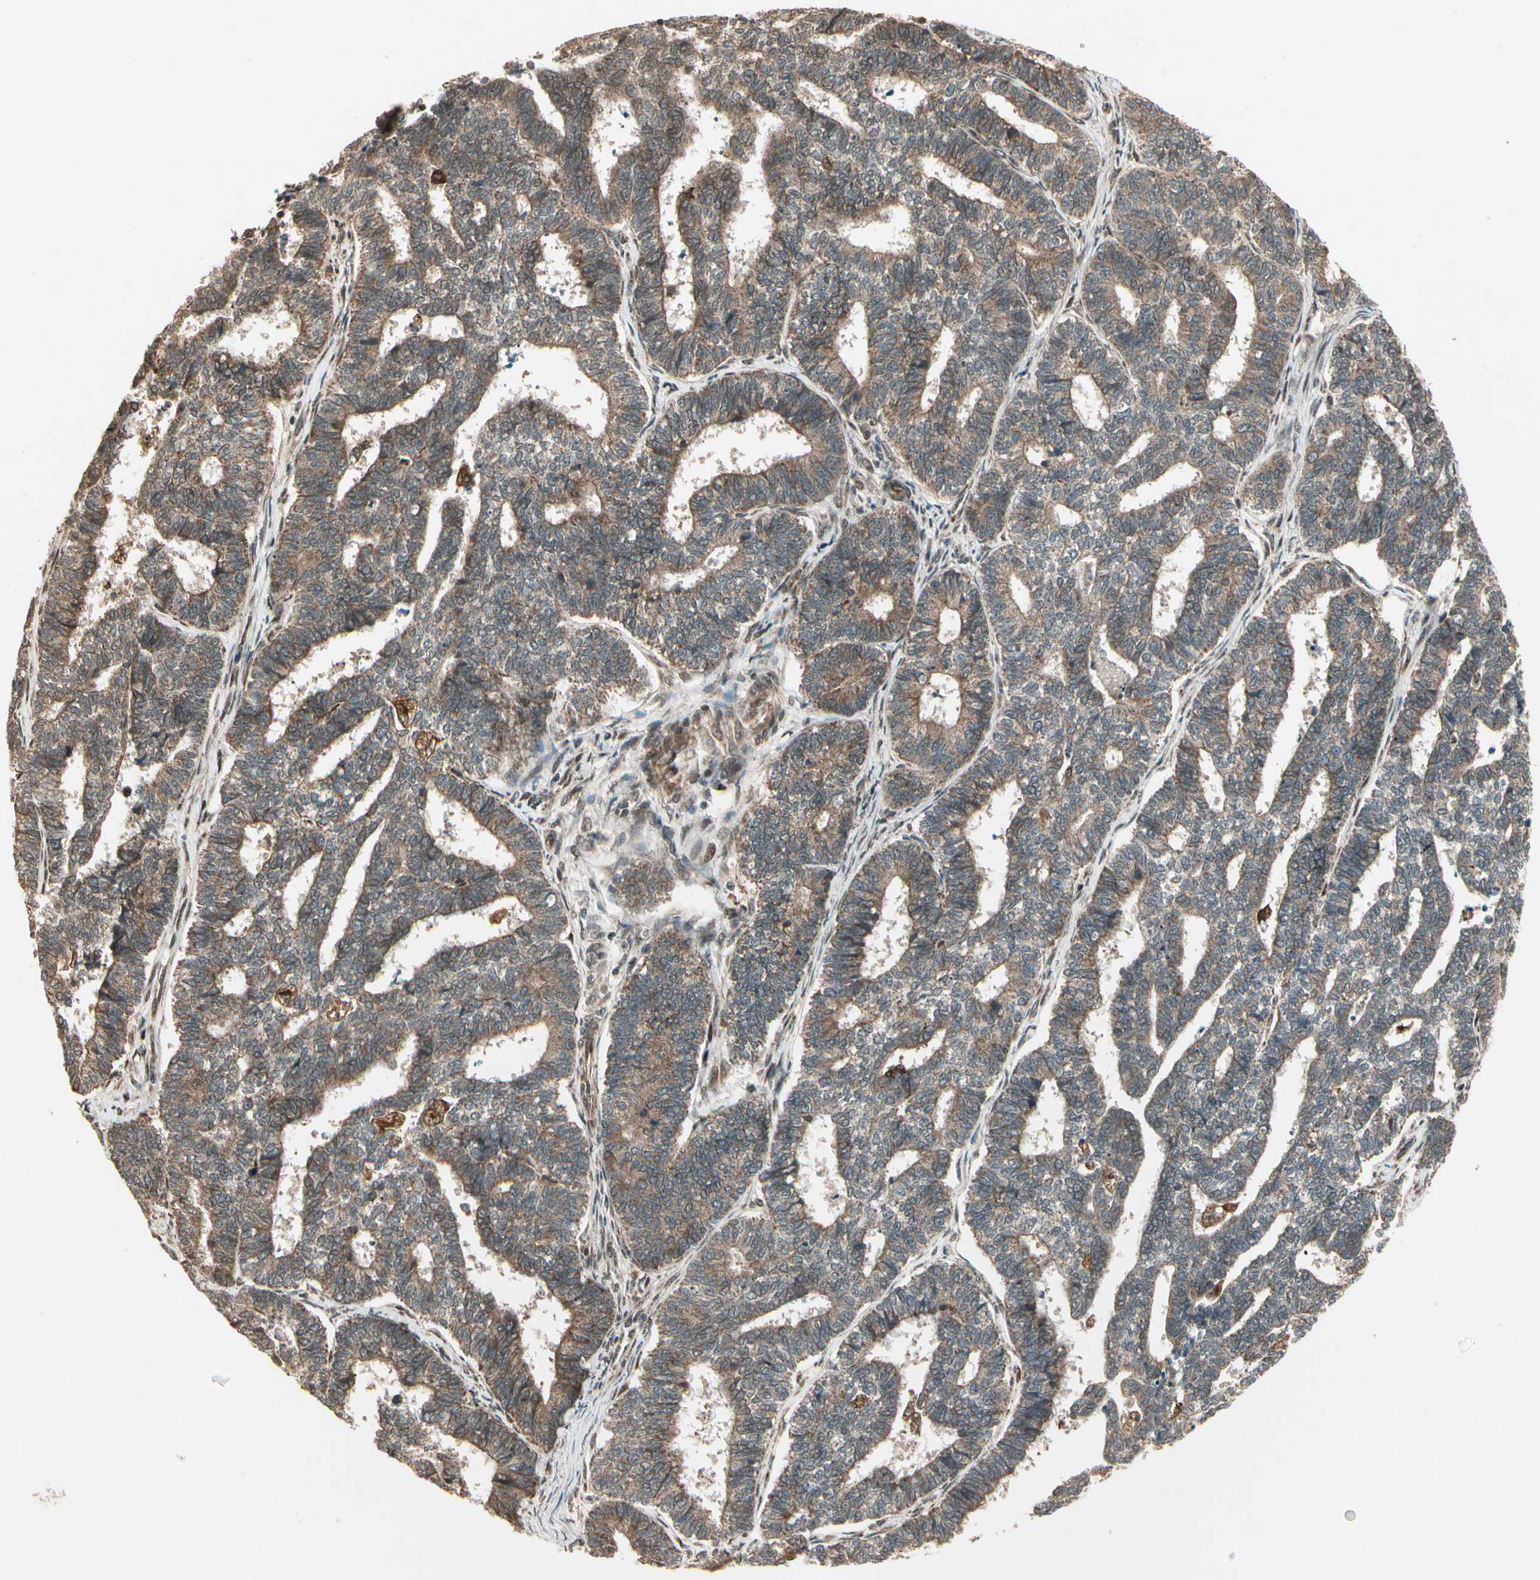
{"staining": {"intensity": "weak", "quantity": ">75%", "location": "cytoplasmic/membranous"}, "tissue": "endometrial cancer", "cell_type": "Tumor cells", "image_type": "cancer", "snomed": [{"axis": "morphology", "description": "Adenocarcinoma, NOS"}, {"axis": "topography", "description": "Endometrium"}], "caption": "This is an image of IHC staining of adenocarcinoma (endometrial), which shows weak staining in the cytoplasmic/membranous of tumor cells.", "gene": "GLUL", "patient": {"sex": "female", "age": 70}}